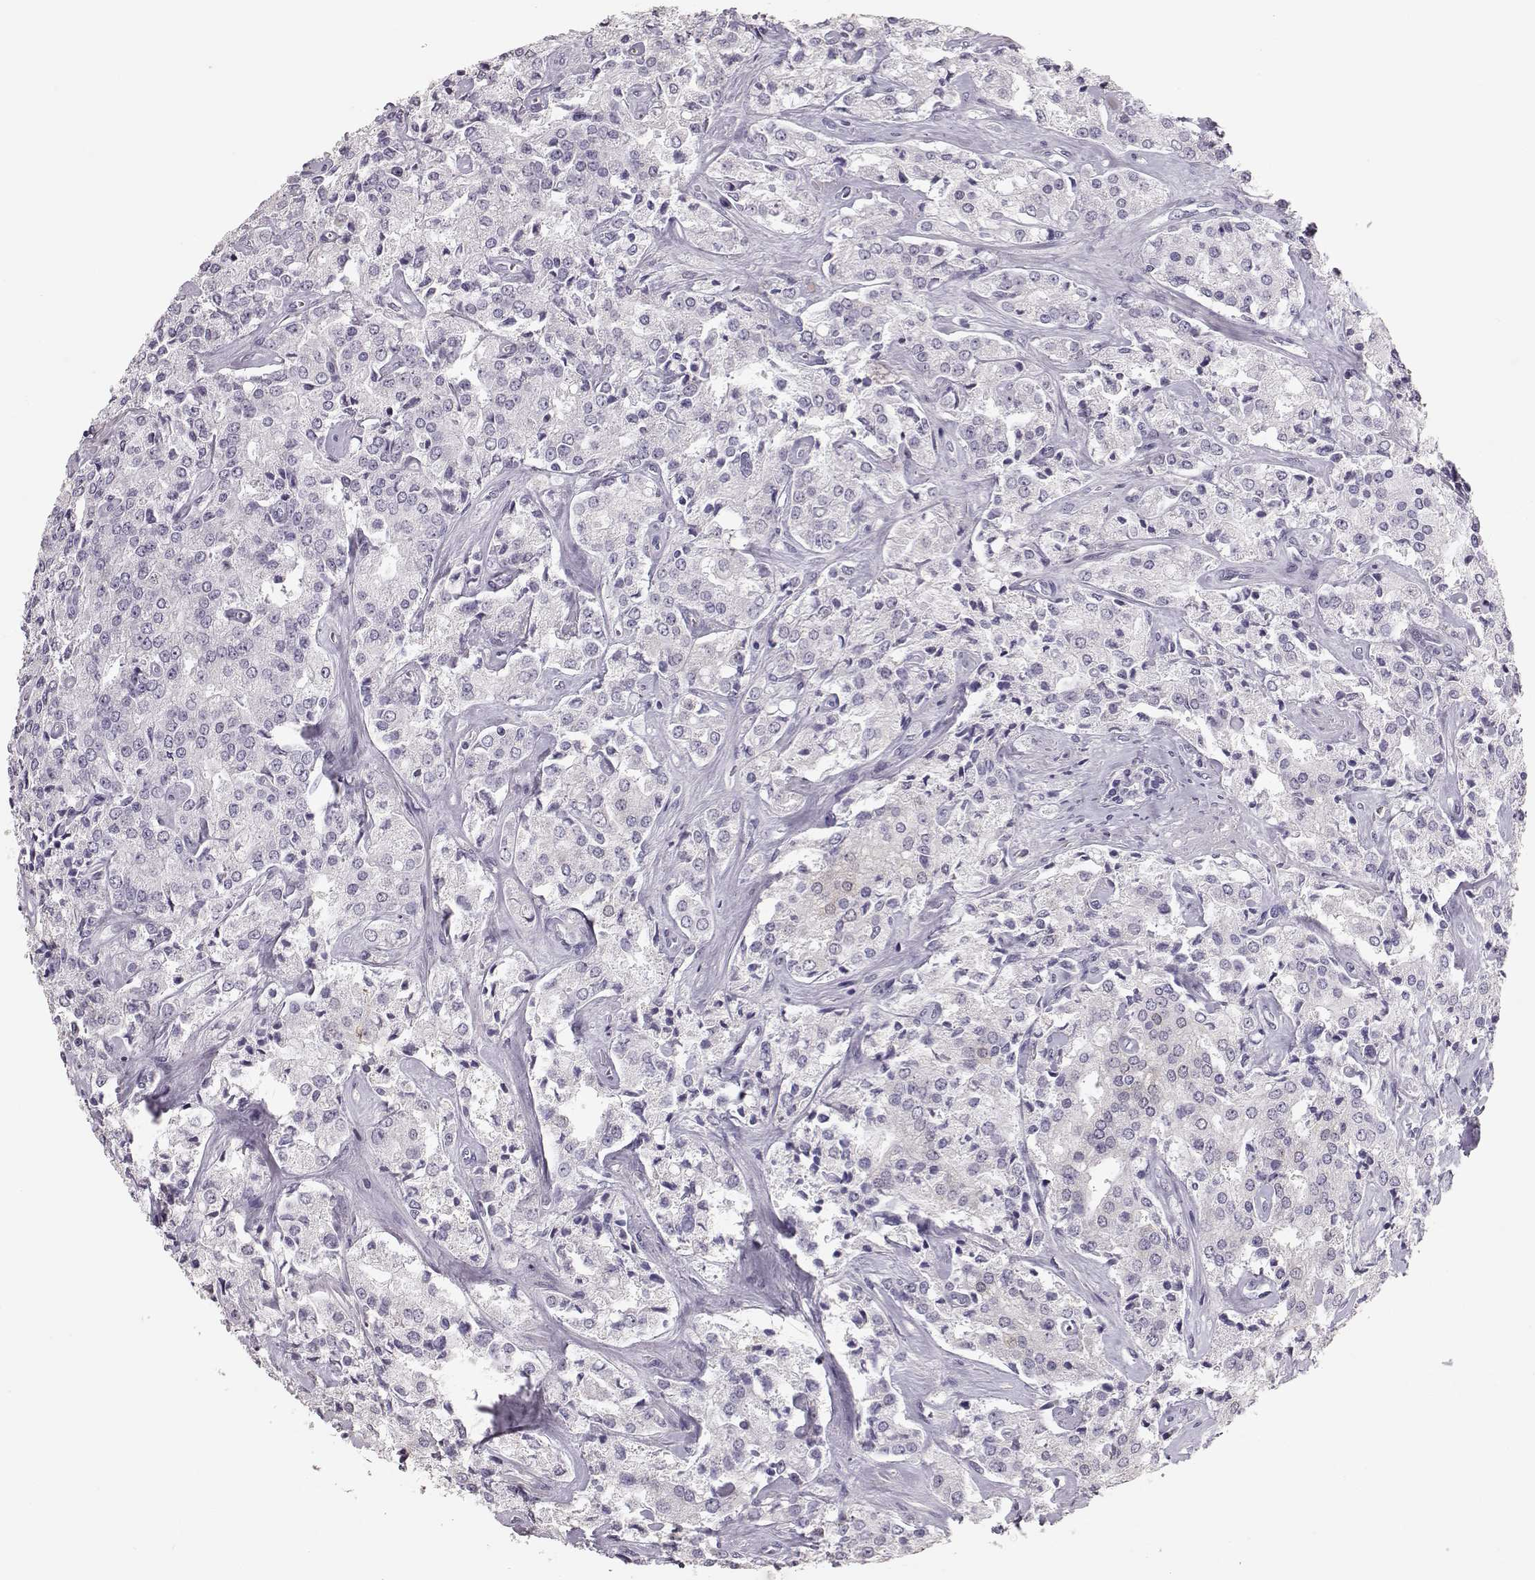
{"staining": {"intensity": "negative", "quantity": "none", "location": "none"}, "tissue": "prostate cancer", "cell_type": "Tumor cells", "image_type": "cancer", "snomed": [{"axis": "morphology", "description": "Adenocarcinoma, NOS"}, {"axis": "topography", "description": "Prostate"}], "caption": "Immunohistochemistry (IHC) image of neoplastic tissue: prostate cancer (adenocarcinoma) stained with DAB (3,3'-diaminobenzidine) shows no significant protein expression in tumor cells.", "gene": "POU1F1", "patient": {"sex": "male", "age": 66}}